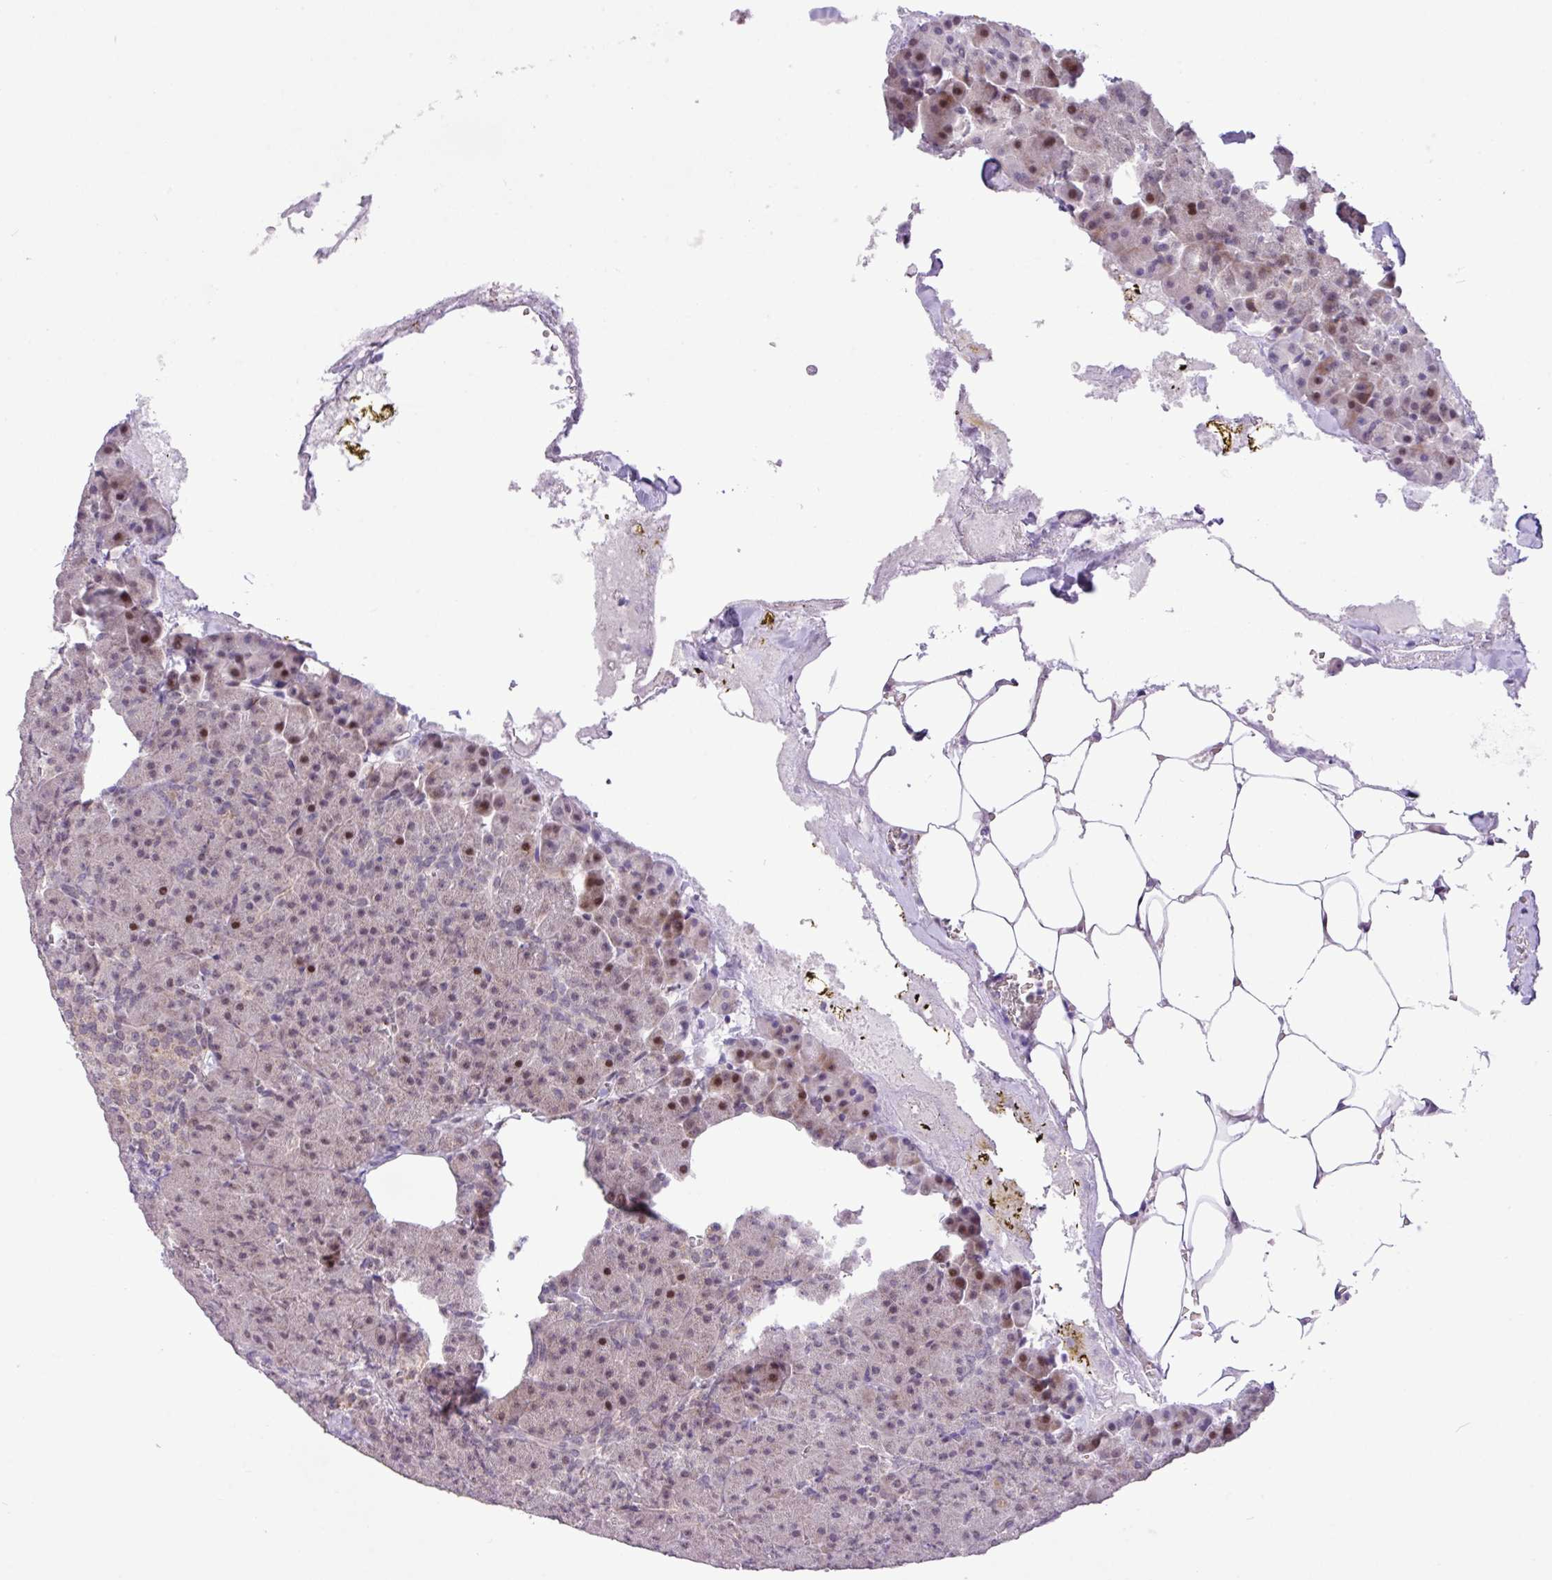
{"staining": {"intensity": "moderate", "quantity": "25%-75%", "location": "nuclear"}, "tissue": "pancreas", "cell_type": "Exocrine glandular cells", "image_type": "normal", "snomed": [{"axis": "morphology", "description": "Normal tissue, NOS"}, {"axis": "topography", "description": "Pancreas"}], "caption": "Immunohistochemistry (IHC) image of normal pancreas: pancreas stained using immunohistochemistry demonstrates medium levels of moderate protein expression localized specifically in the nuclear of exocrine glandular cells, appearing as a nuclear brown color.", "gene": "ZNF354A", "patient": {"sex": "female", "age": 74}}